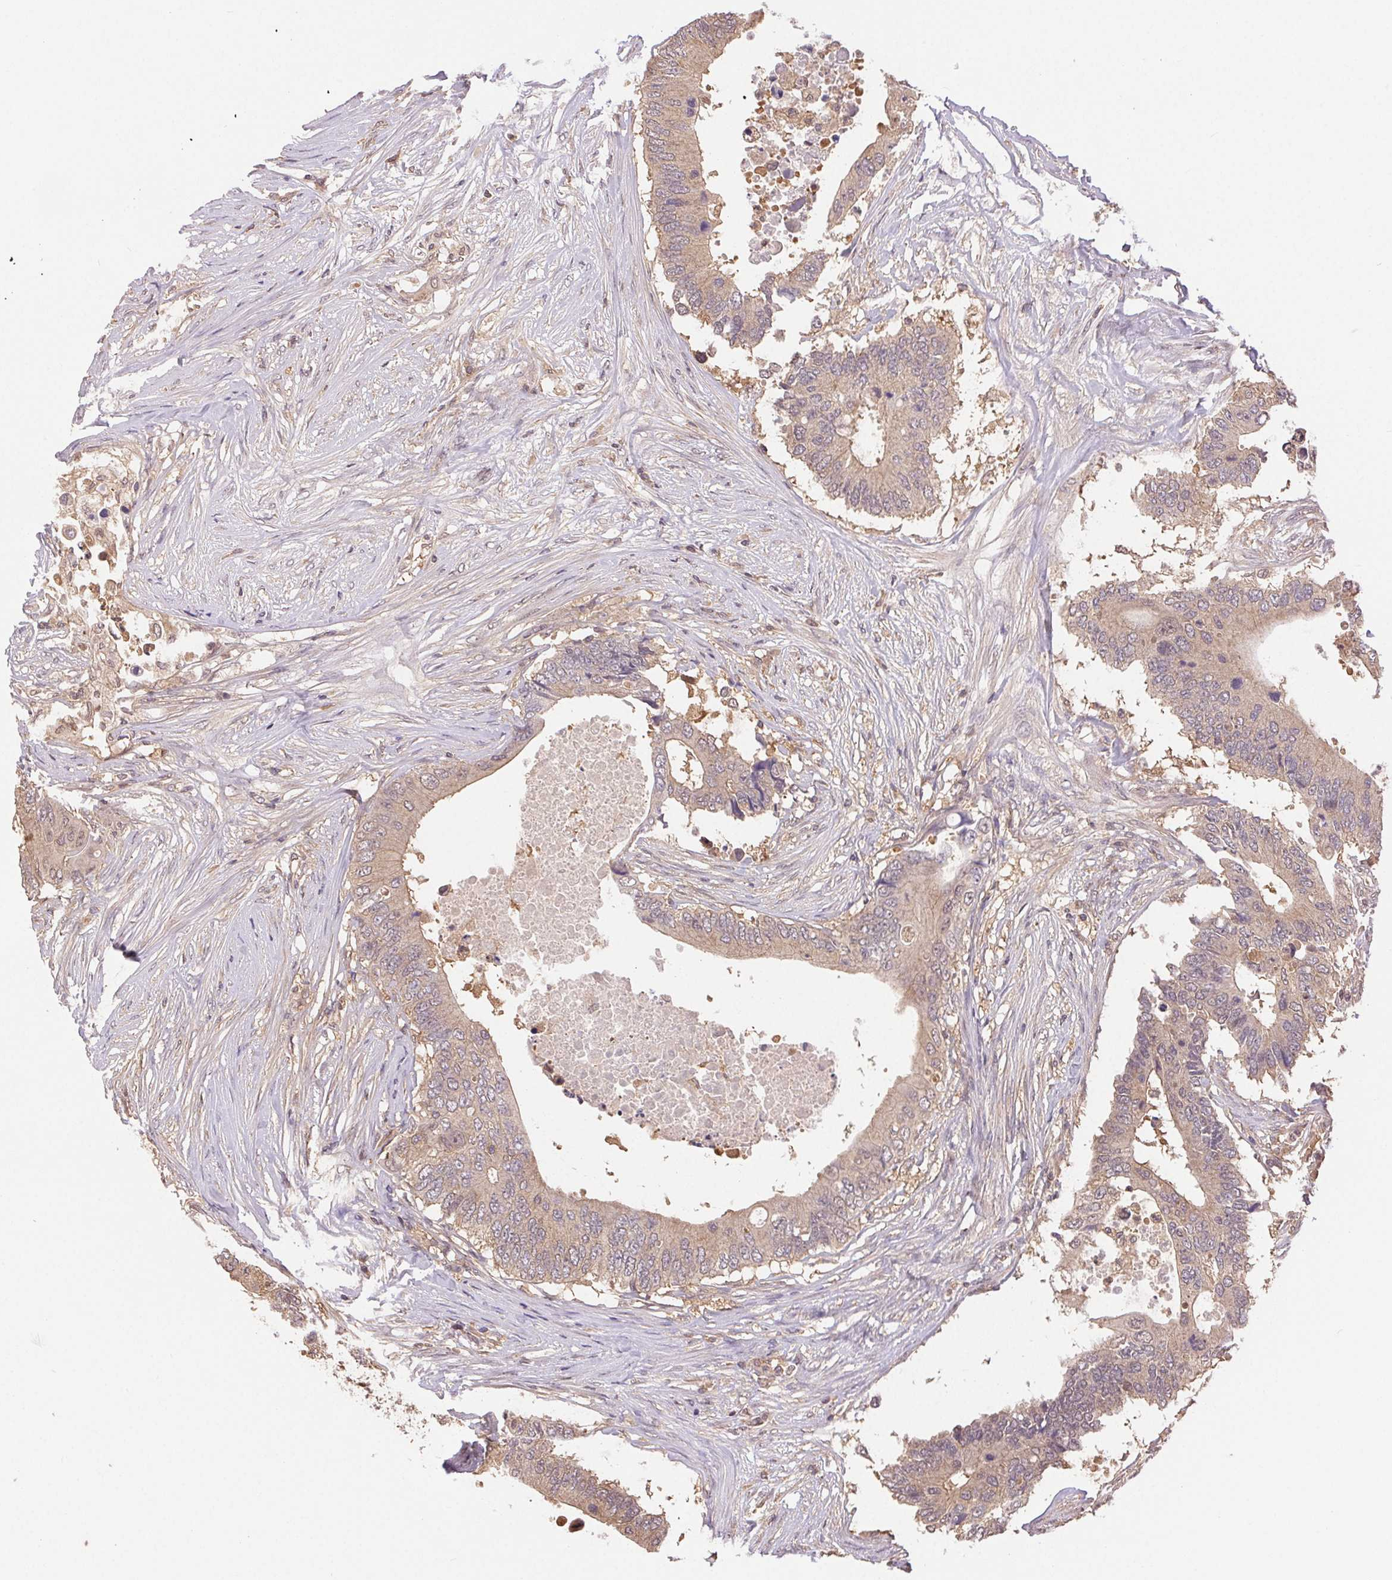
{"staining": {"intensity": "weak", "quantity": "25%-75%", "location": "cytoplasmic/membranous"}, "tissue": "colorectal cancer", "cell_type": "Tumor cells", "image_type": "cancer", "snomed": [{"axis": "morphology", "description": "Adenocarcinoma, NOS"}, {"axis": "topography", "description": "Colon"}], "caption": "The photomicrograph demonstrates immunohistochemical staining of colorectal adenocarcinoma. There is weak cytoplasmic/membranous staining is identified in approximately 25%-75% of tumor cells.", "gene": "GDI2", "patient": {"sex": "male", "age": 71}}